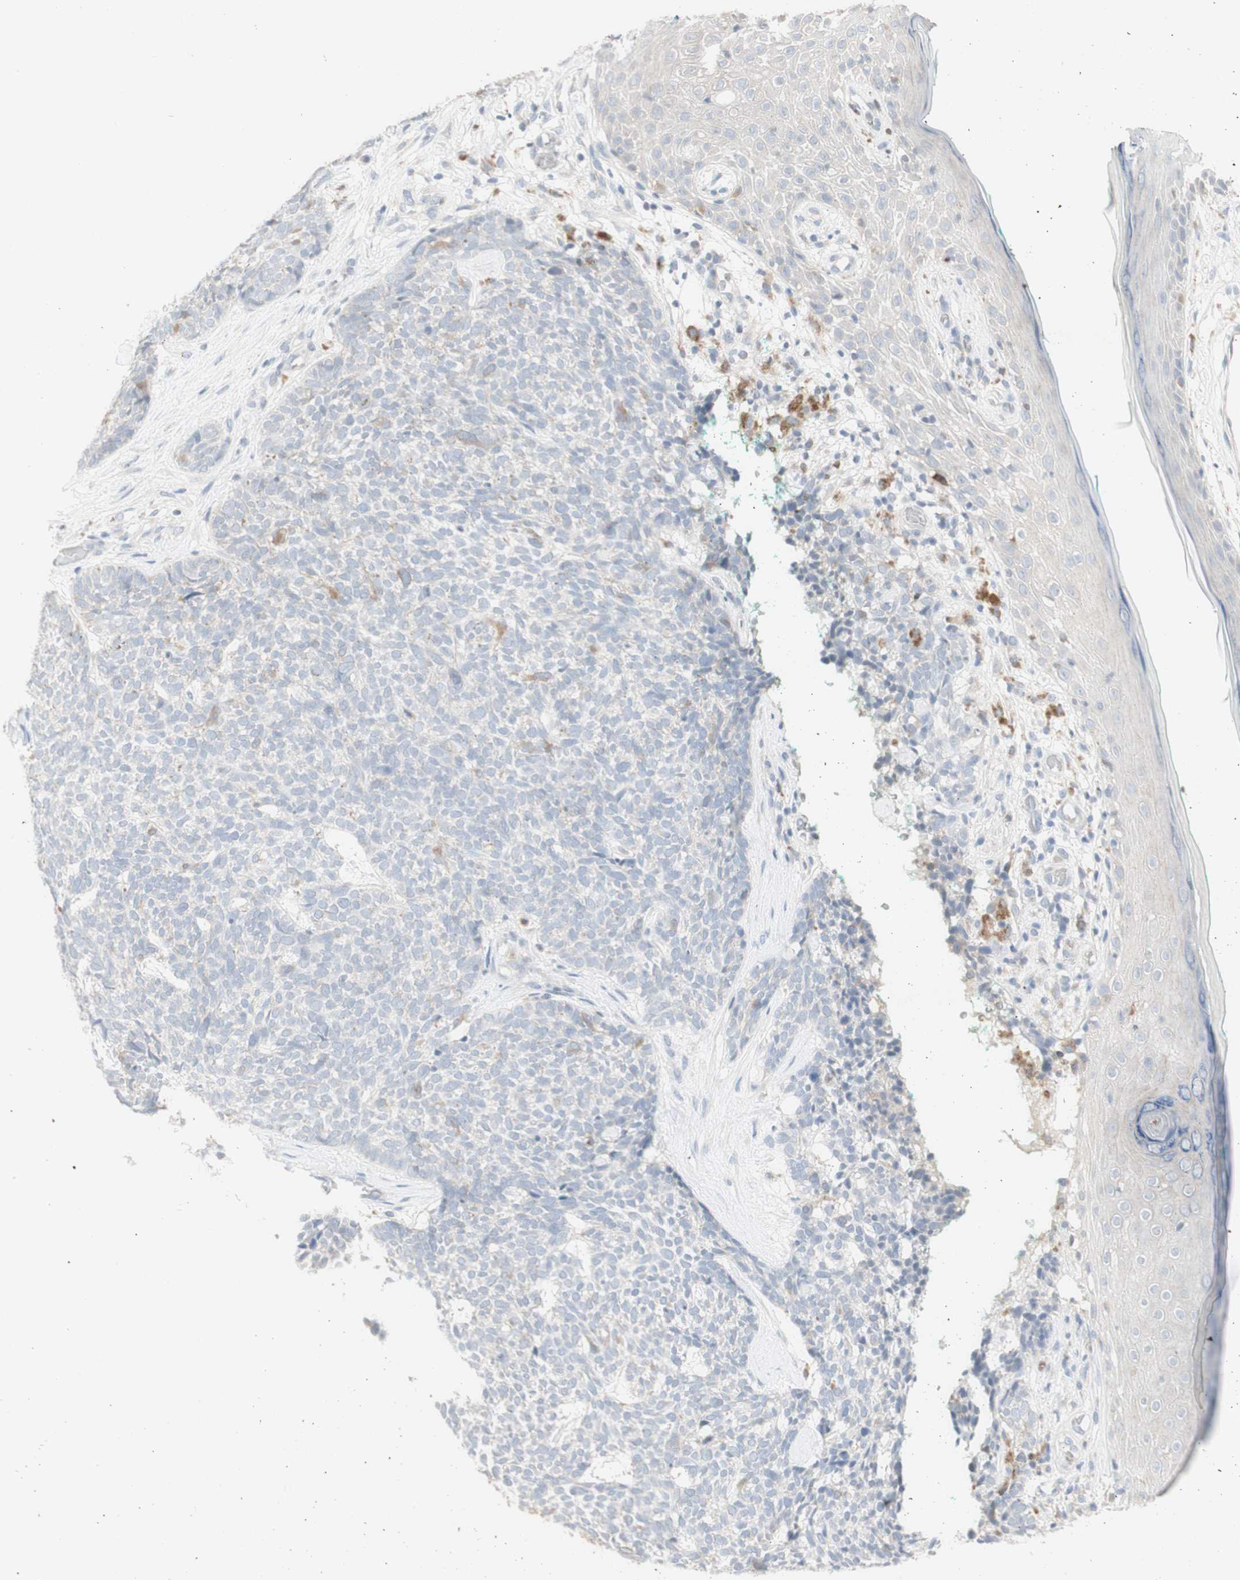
{"staining": {"intensity": "negative", "quantity": "none", "location": "none"}, "tissue": "skin cancer", "cell_type": "Tumor cells", "image_type": "cancer", "snomed": [{"axis": "morphology", "description": "Basal cell carcinoma"}, {"axis": "topography", "description": "Skin"}], "caption": "Basal cell carcinoma (skin) was stained to show a protein in brown. There is no significant staining in tumor cells. Nuclei are stained in blue.", "gene": "ATP6V1B1", "patient": {"sex": "female", "age": 84}}